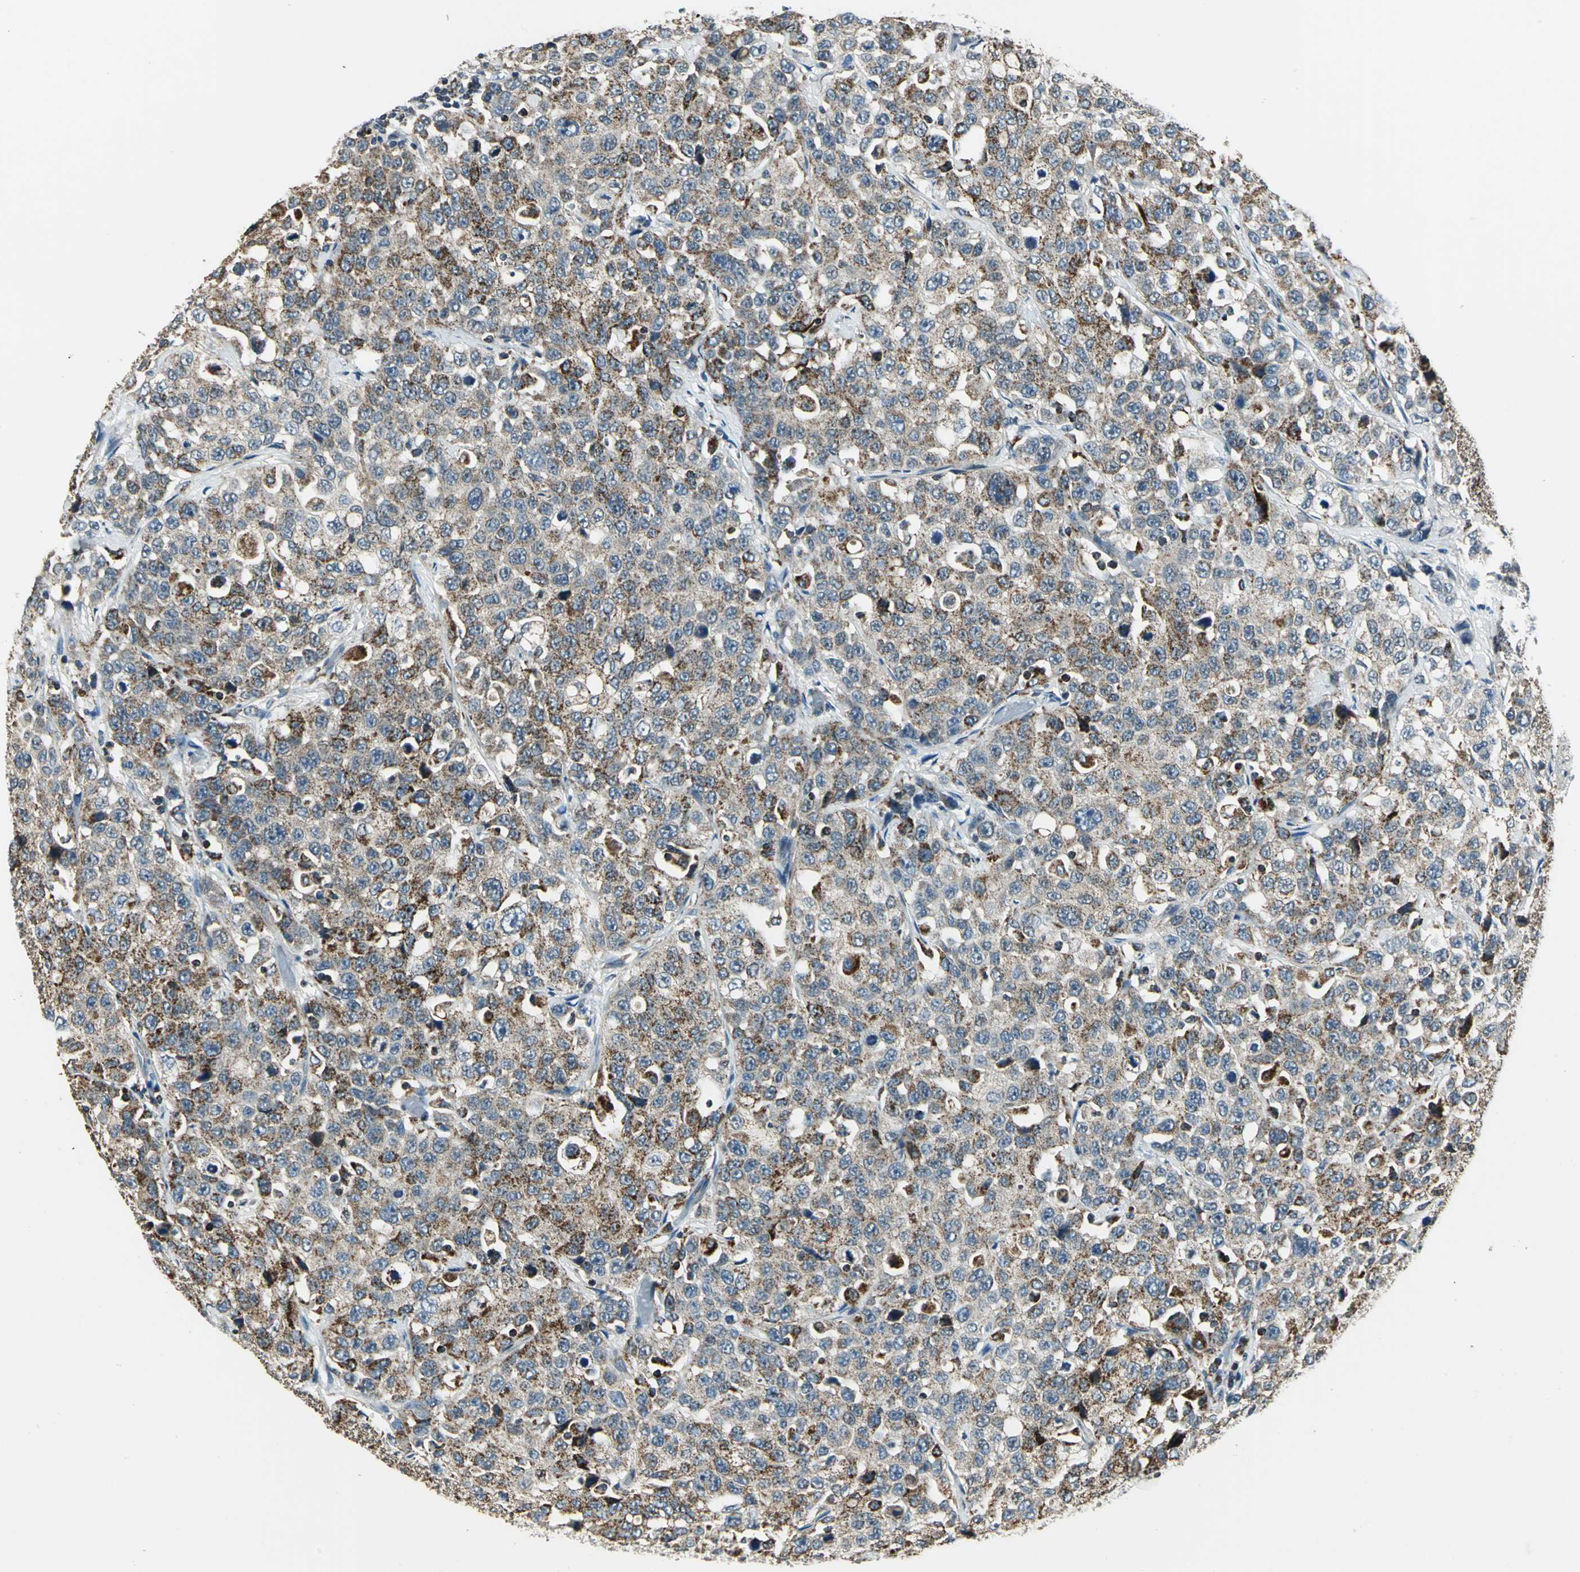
{"staining": {"intensity": "moderate", "quantity": ">75%", "location": "cytoplasmic/membranous"}, "tissue": "stomach cancer", "cell_type": "Tumor cells", "image_type": "cancer", "snomed": [{"axis": "morphology", "description": "Normal tissue, NOS"}, {"axis": "morphology", "description": "Adenocarcinoma, NOS"}, {"axis": "topography", "description": "Stomach"}], "caption": "Stomach cancer (adenocarcinoma) stained with DAB IHC exhibits medium levels of moderate cytoplasmic/membranous expression in approximately >75% of tumor cells.", "gene": "NUDT2", "patient": {"sex": "male", "age": 48}}